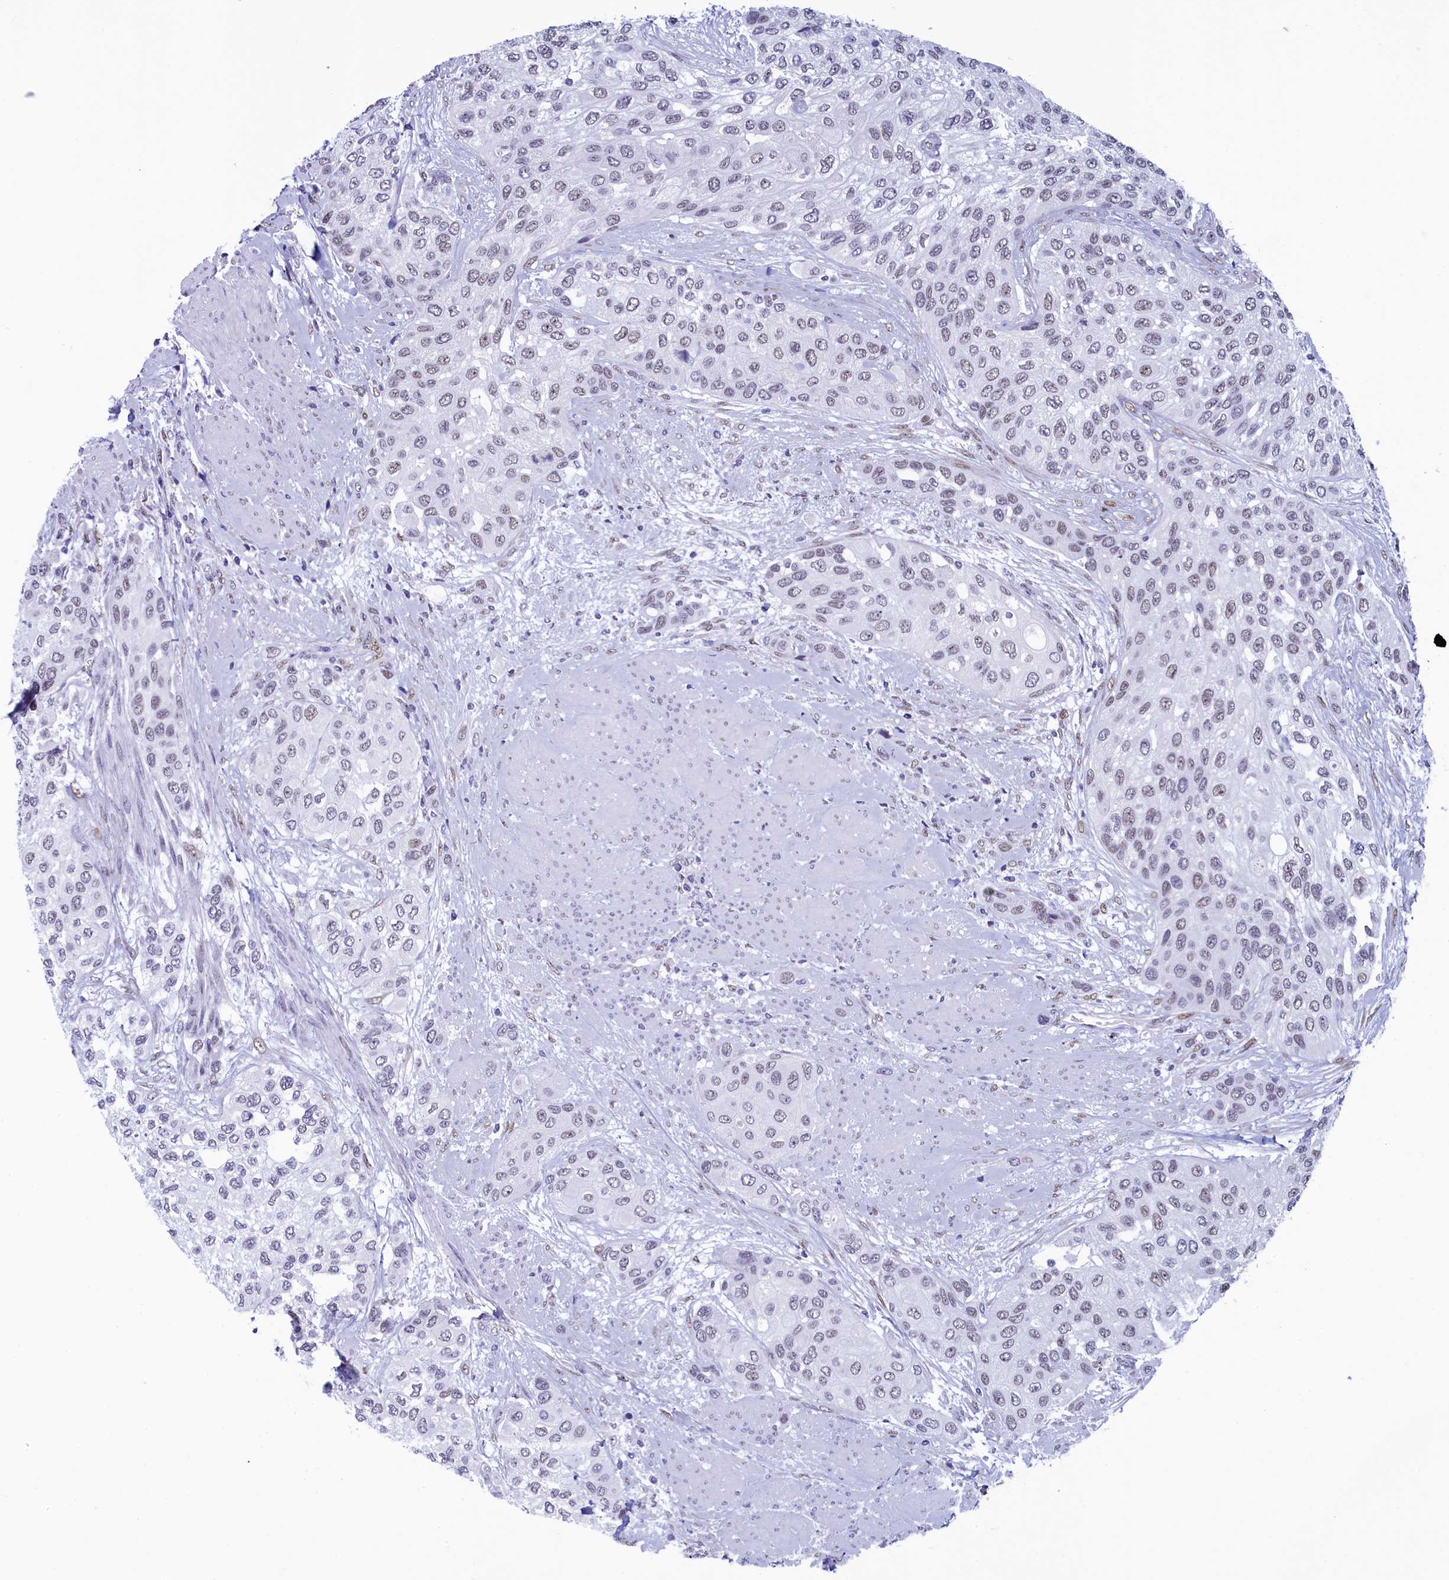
{"staining": {"intensity": "weak", "quantity": "25%-75%", "location": "nuclear"}, "tissue": "urothelial cancer", "cell_type": "Tumor cells", "image_type": "cancer", "snomed": [{"axis": "morphology", "description": "Normal tissue, NOS"}, {"axis": "morphology", "description": "Urothelial carcinoma, High grade"}, {"axis": "topography", "description": "Vascular tissue"}, {"axis": "topography", "description": "Urinary bladder"}], "caption": "Protein staining of urothelial carcinoma (high-grade) tissue demonstrates weak nuclear positivity in approximately 25%-75% of tumor cells. The staining was performed using DAB to visualize the protein expression in brown, while the nuclei were stained in blue with hematoxylin (Magnification: 20x).", "gene": "SUGP2", "patient": {"sex": "female", "age": 56}}